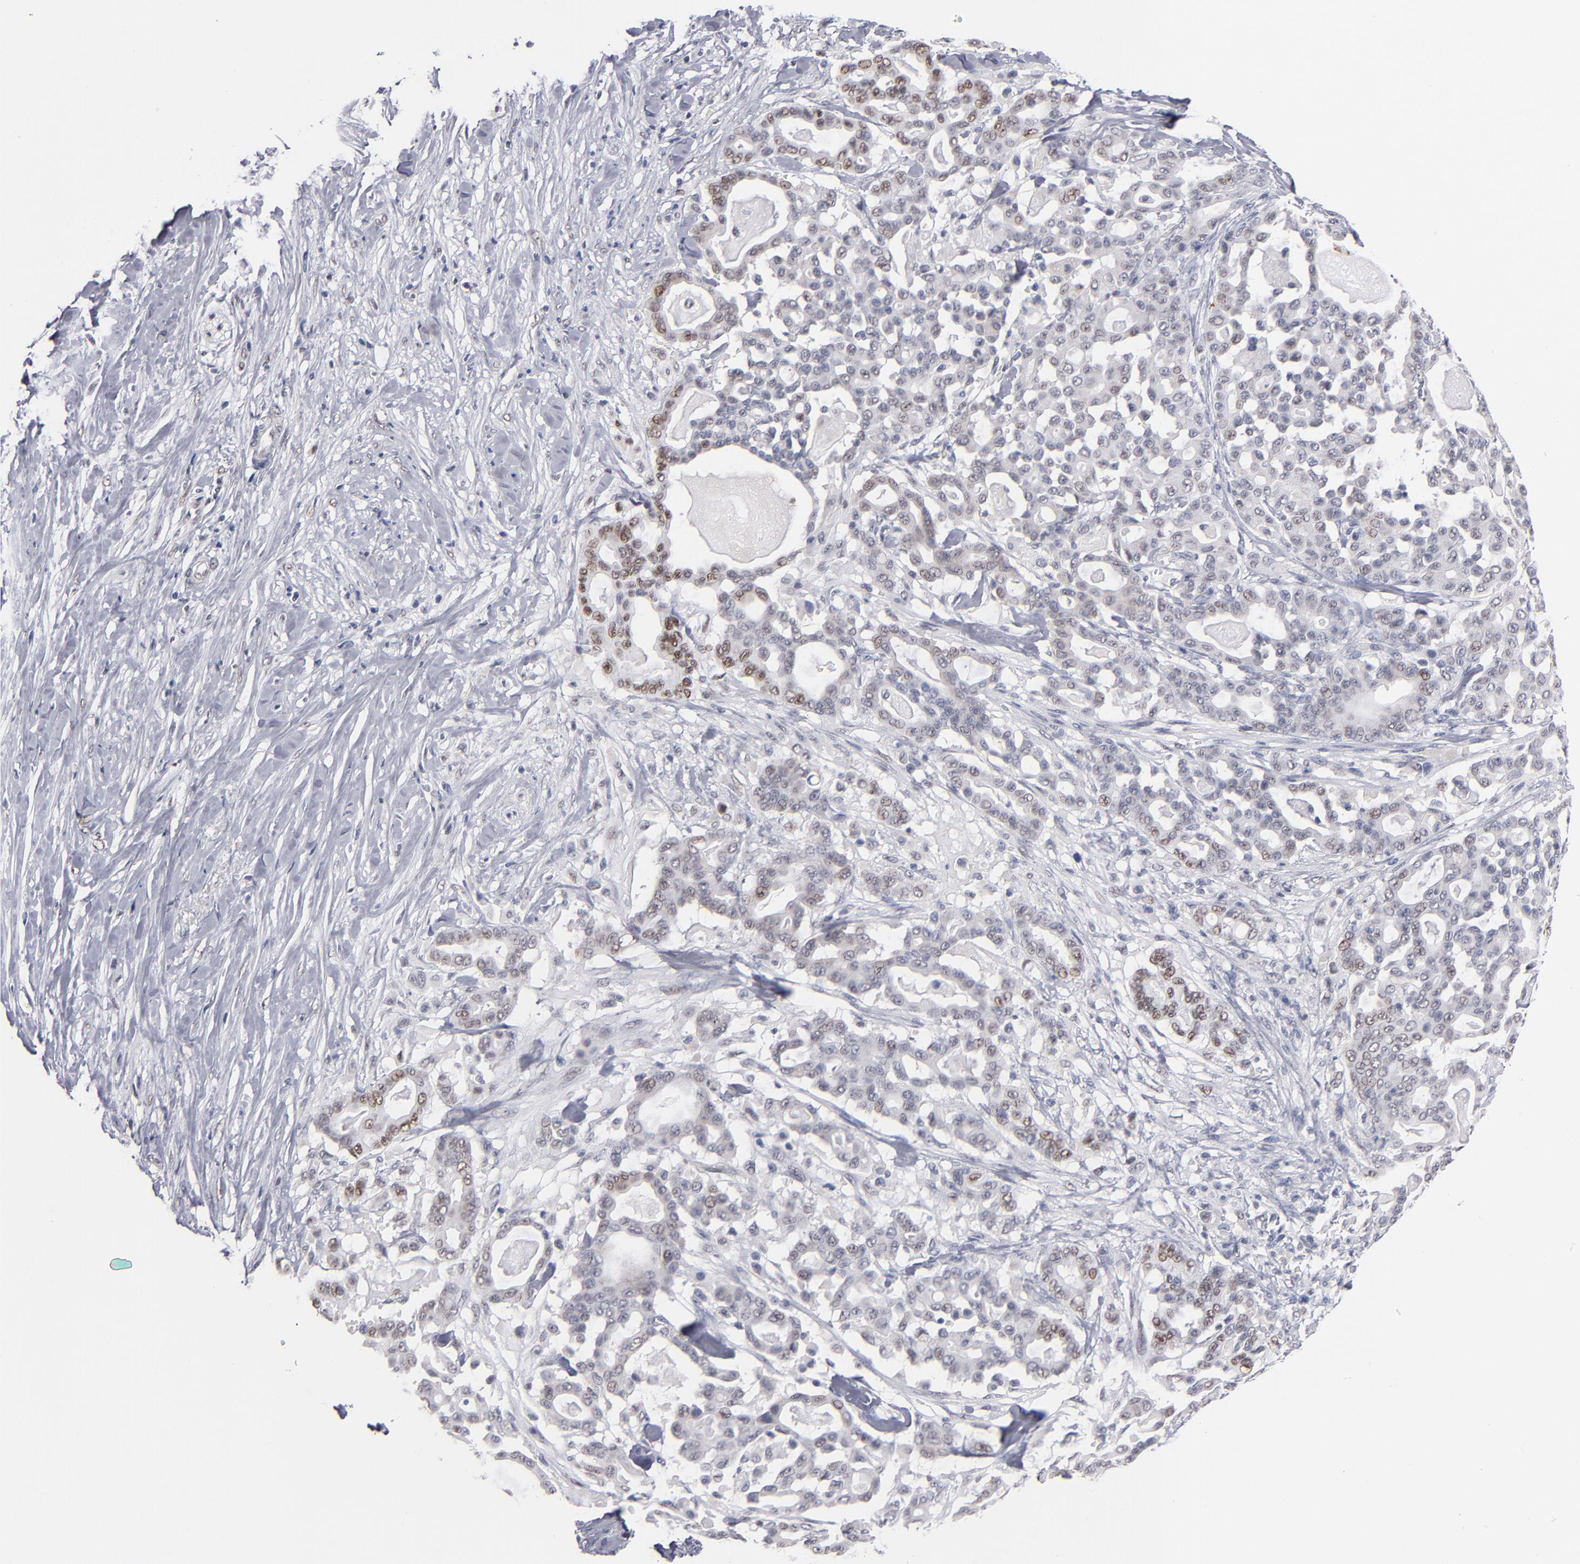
{"staining": {"intensity": "weak", "quantity": "<25%", "location": "nuclear"}, "tissue": "pancreatic cancer", "cell_type": "Tumor cells", "image_type": "cancer", "snomed": [{"axis": "morphology", "description": "Adenocarcinoma, NOS"}, {"axis": "topography", "description": "Pancreas"}], "caption": "An IHC photomicrograph of adenocarcinoma (pancreatic) is shown. There is no staining in tumor cells of adenocarcinoma (pancreatic).", "gene": "MN1", "patient": {"sex": "male", "age": 63}}